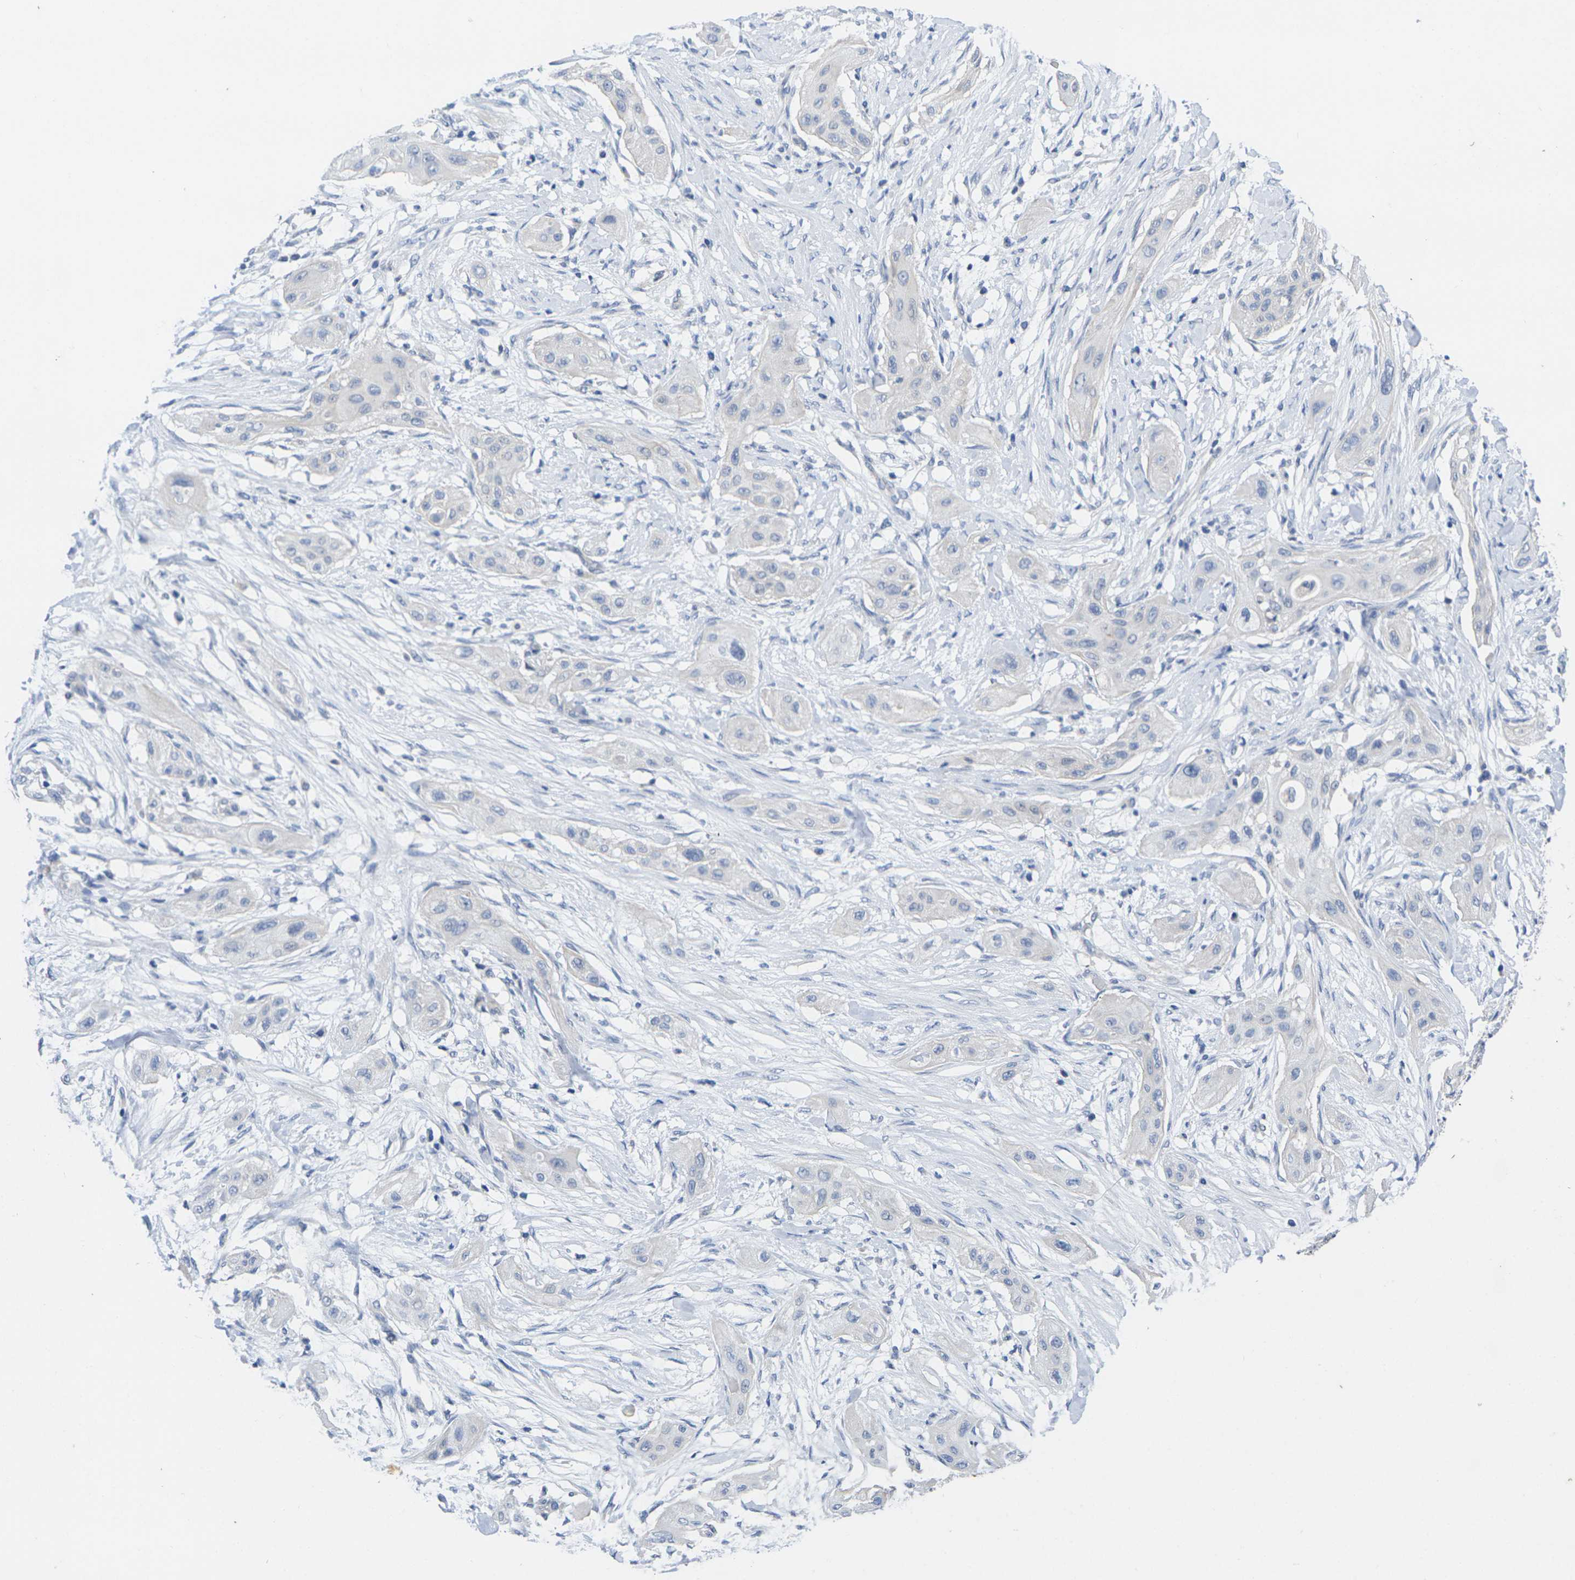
{"staining": {"intensity": "negative", "quantity": "none", "location": "none"}, "tissue": "lung cancer", "cell_type": "Tumor cells", "image_type": "cancer", "snomed": [{"axis": "morphology", "description": "Squamous cell carcinoma, NOS"}, {"axis": "topography", "description": "Lung"}], "caption": "Lung squamous cell carcinoma was stained to show a protein in brown. There is no significant expression in tumor cells. (Immunohistochemistry (ihc), brightfield microscopy, high magnification).", "gene": "TNNI3", "patient": {"sex": "female", "age": 47}}